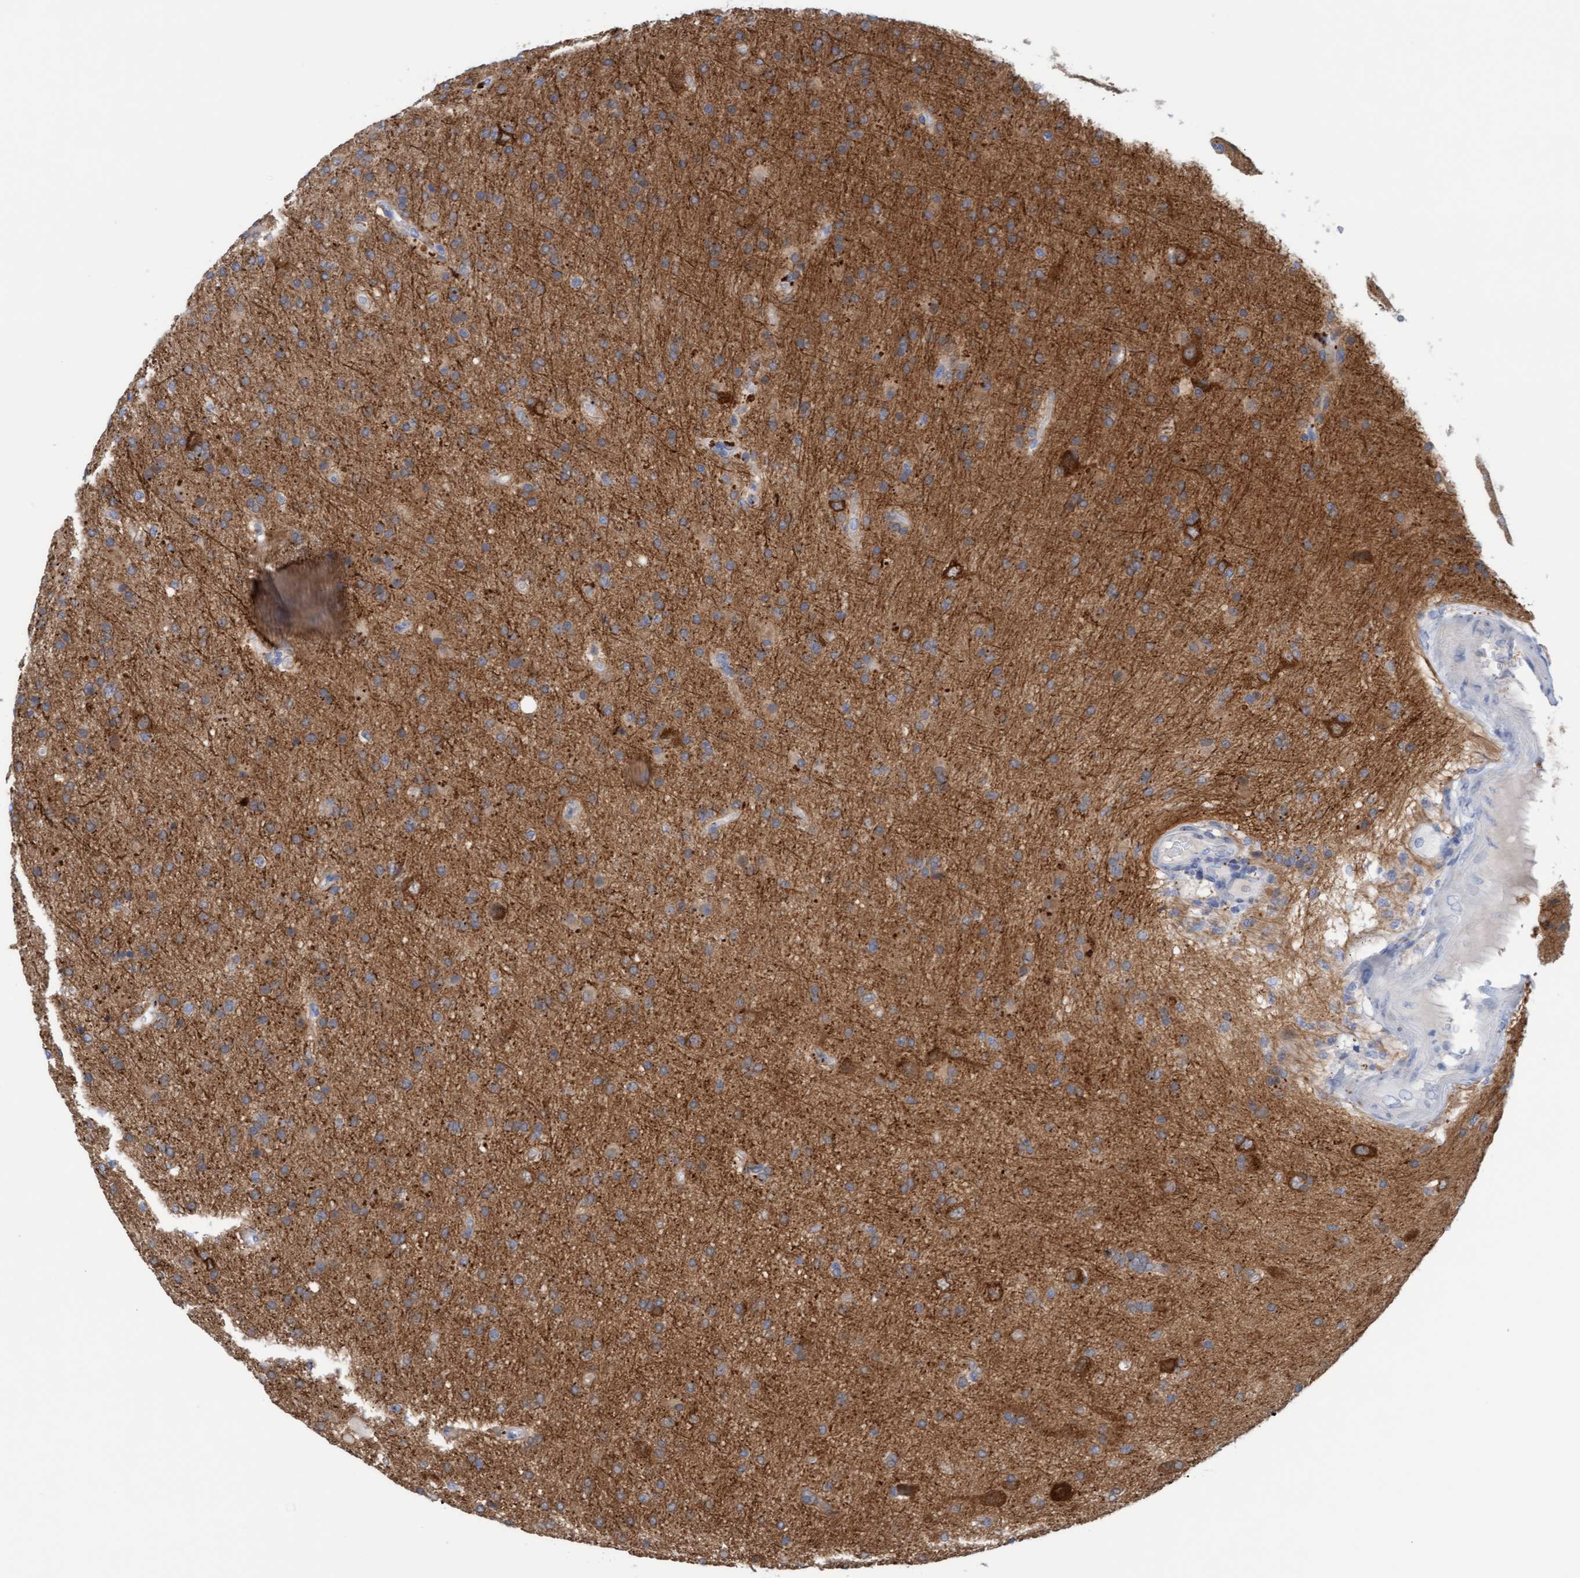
{"staining": {"intensity": "weak", "quantity": ">75%", "location": "cytoplasmic/membranous"}, "tissue": "glioma", "cell_type": "Tumor cells", "image_type": "cancer", "snomed": [{"axis": "morphology", "description": "Glioma, malignant, High grade"}, {"axis": "topography", "description": "Brain"}], "caption": "An immunohistochemistry image of neoplastic tissue is shown. Protein staining in brown highlights weak cytoplasmic/membranous positivity in glioma within tumor cells. (Stains: DAB (3,3'-diaminobenzidine) in brown, nuclei in blue, Microscopy: brightfield microscopy at high magnification).", "gene": "KLHL11", "patient": {"sex": "male", "age": 72}}